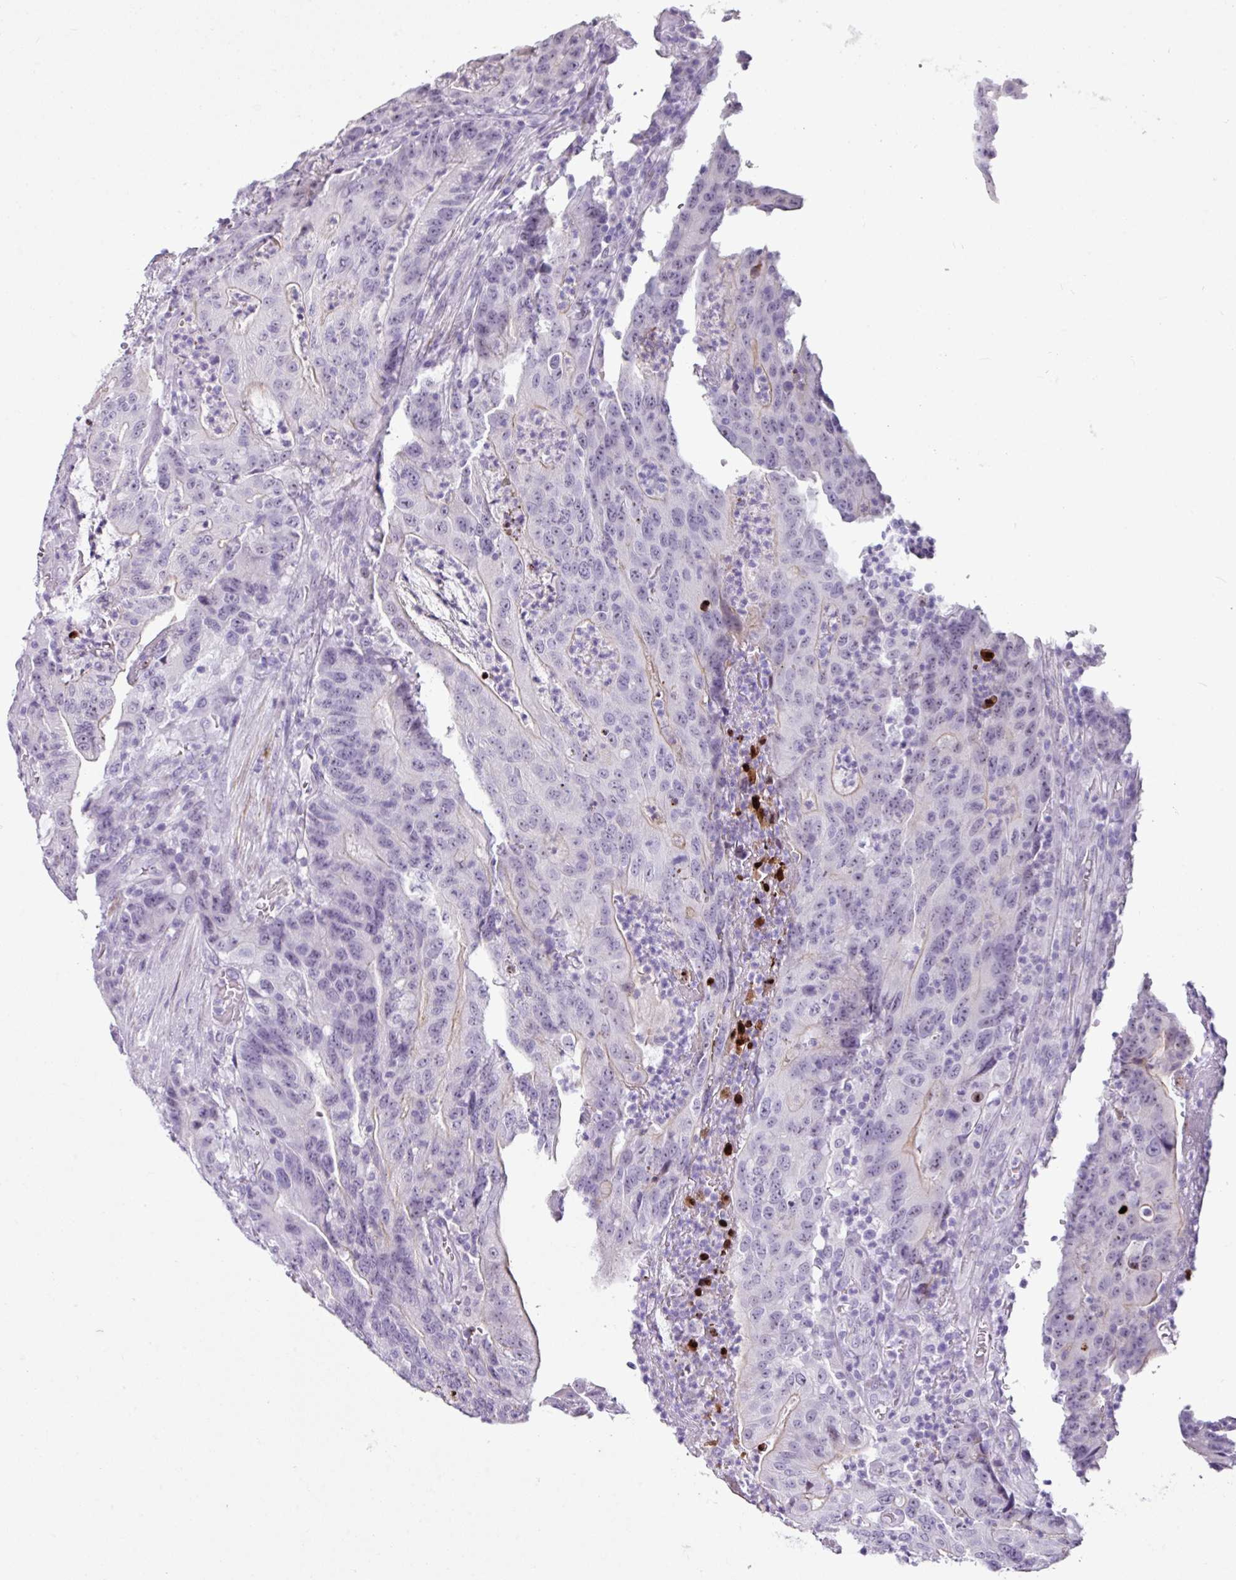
{"staining": {"intensity": "weak", "quantity": "<25%", "location": "cytoplasmic/membranous"}, "tissue": "colorectal cancer", "cell_type": "Tumor cells", "image_type": "cancer", "snomed": [{"axis": "morphology", "description": "Adenocarcinoma, NOS"}, {"axis": "topography", "description": "Colon"}], "caption": "Tumor cells are negative for protein expression in human colorectal cancer.", "gene": "TRA2A", "patient": {"sex": "male", "age": 83}}